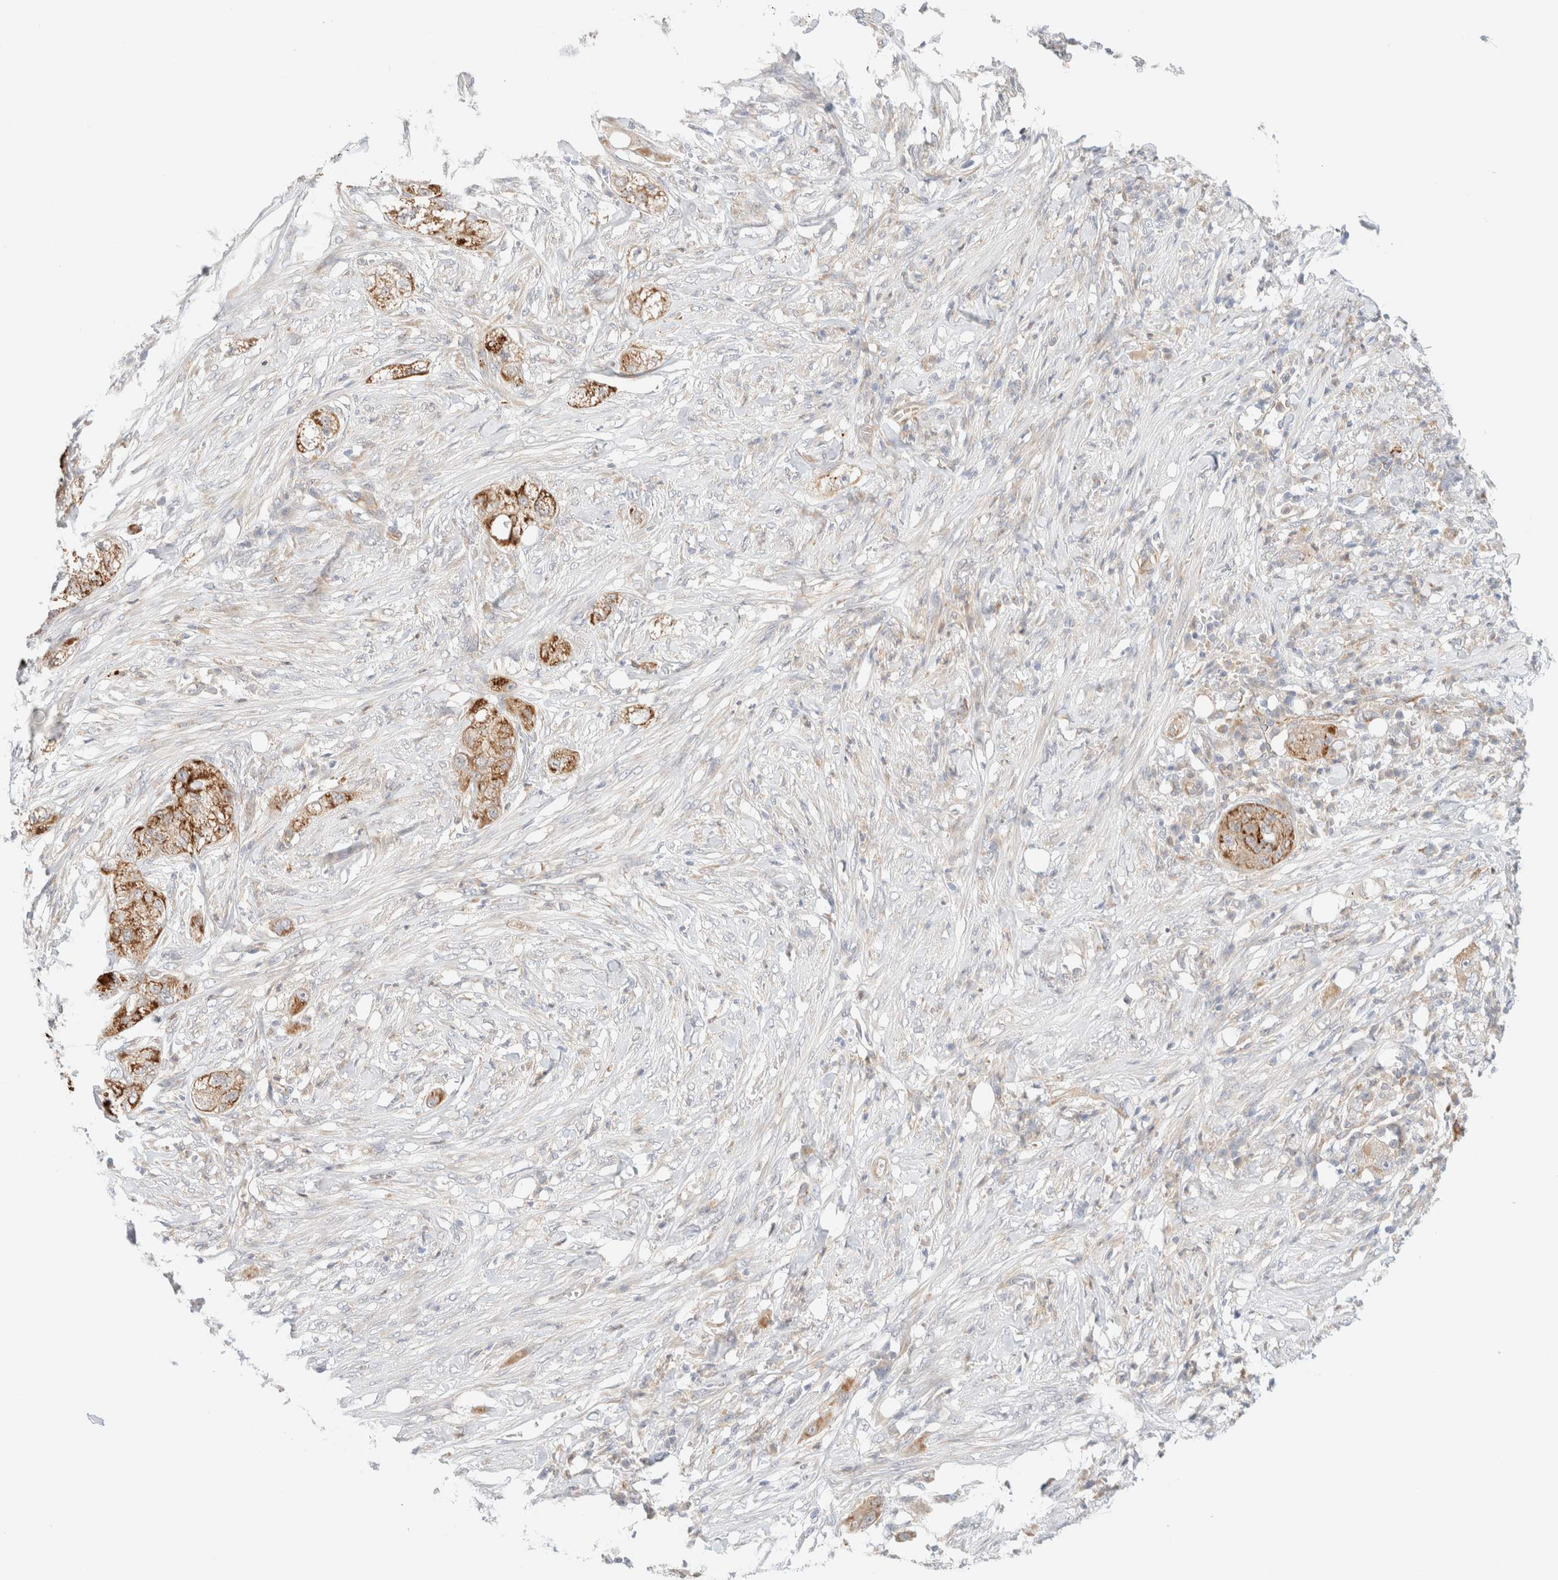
{"staining": {"intensity": "strong", "quantity": "25%-75%", "location": "cytoplasmic/membranous"}, "tissue": "pancreatic cancer", "cell_type": "Tumor cells", "image_type": "cancer", "snomed": [{"axis": "morphology", "description": "Adenocarcinoma, NOS"}, {"axis": "topography", "description": "Pancreas"}], "caption": "Protein analysis of adenocarcinoma (pancreatic) tissue reveals strong cytoplasmic/membranous positivity in about 25%-75% of tumor cells.", "gene": "UNC13B", "patient": {"sex": "female", "age": 78}}